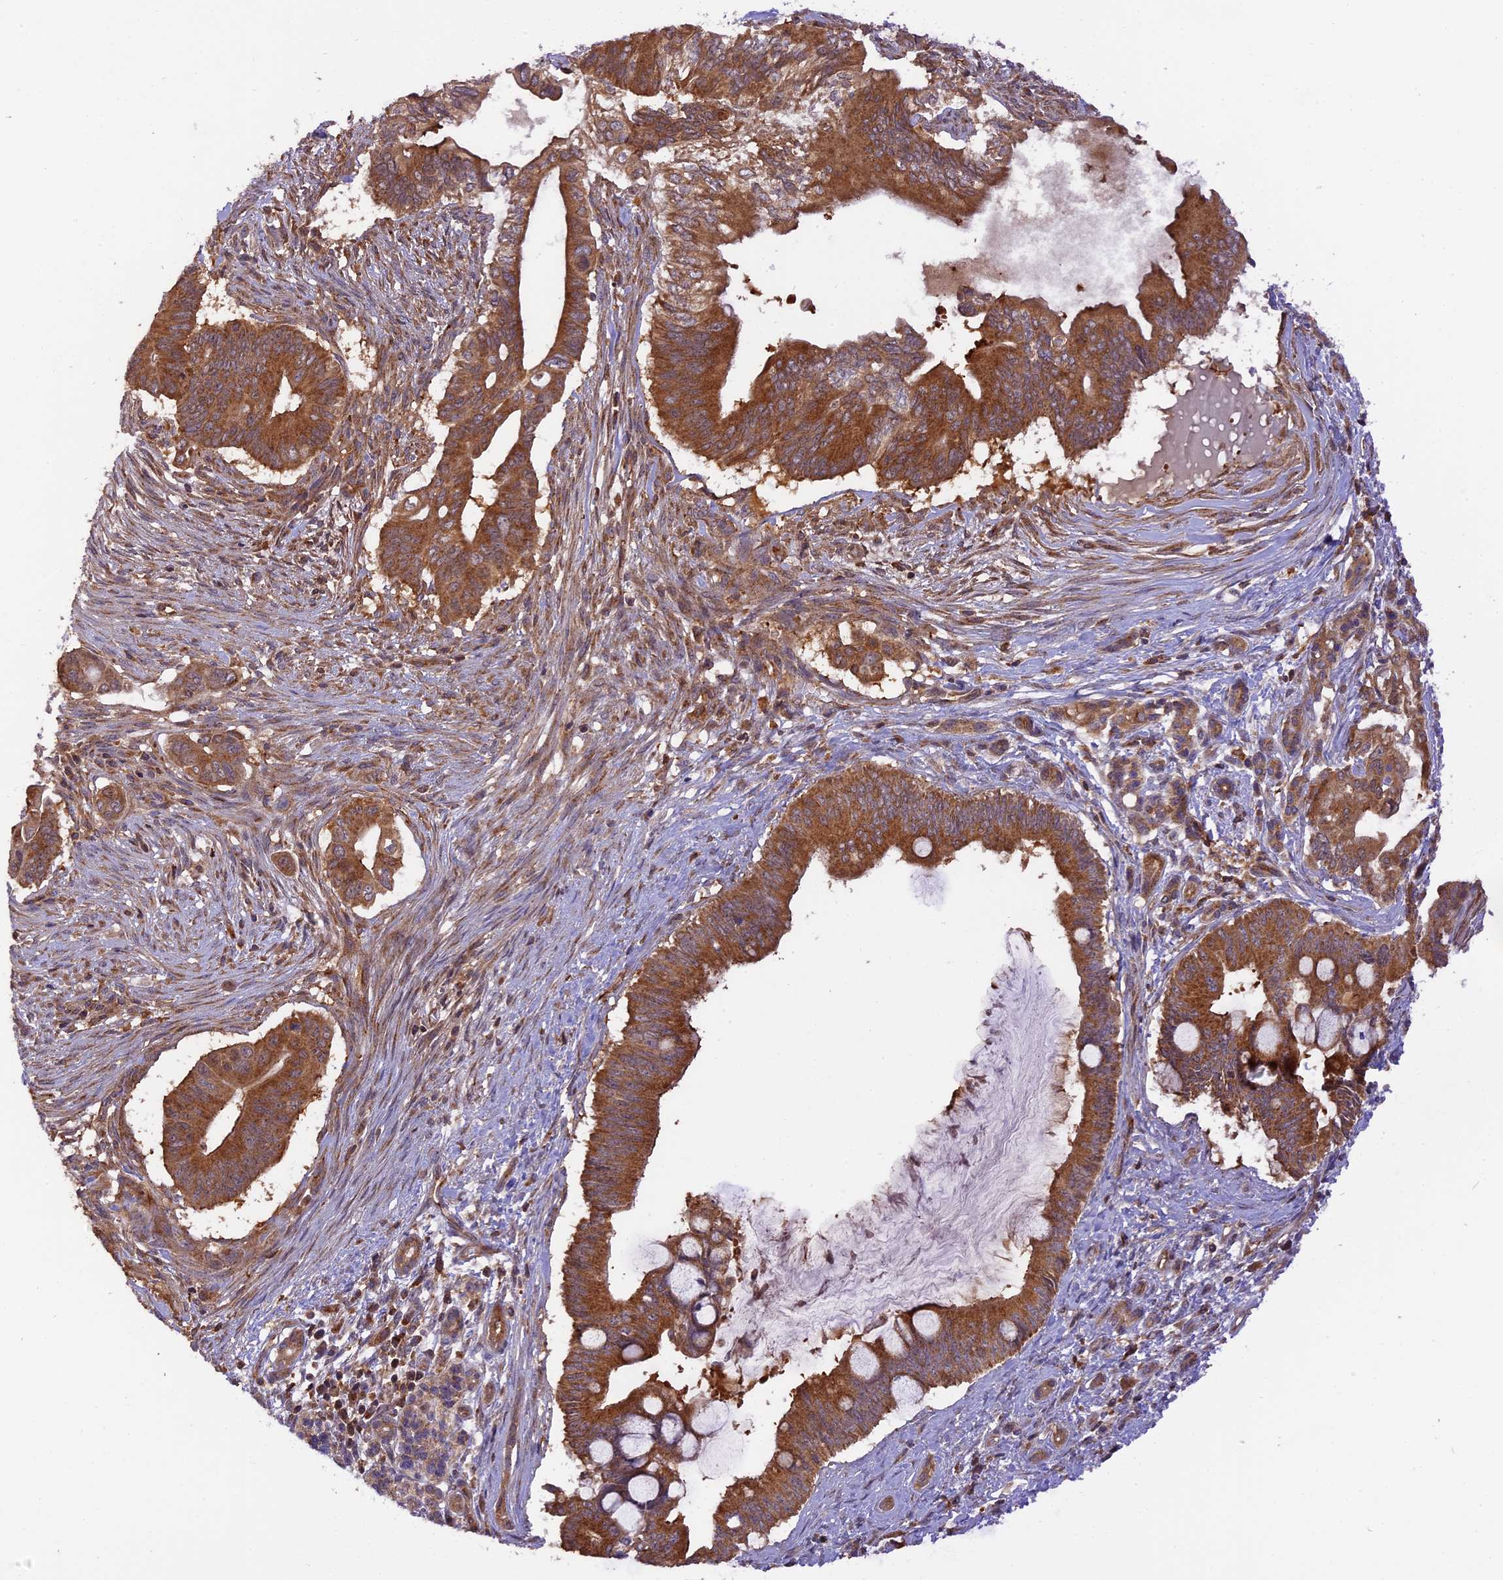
{"staining": {"intensity": "strong", "quantity": ">75%", "location": "cytoplasmic/membranous"}, "tissue": "pancreatic cancer", "cell_type": "Tumor cells", "image_type": "cancer", "snomed": [{"axis": "morphology", "description": "Adenocarcinoma, NOS"}, {"axis": "topography", "description": "Pancreas"}], "caption": "Immunohistochemical staining of pancreatic cancer demonstrates high levels of strong cytoplasmic/membranous protein staining in approximately >75% of tumor cells.", "gene": "PEX3", "patient": {"sex": "male", "age": 68}}